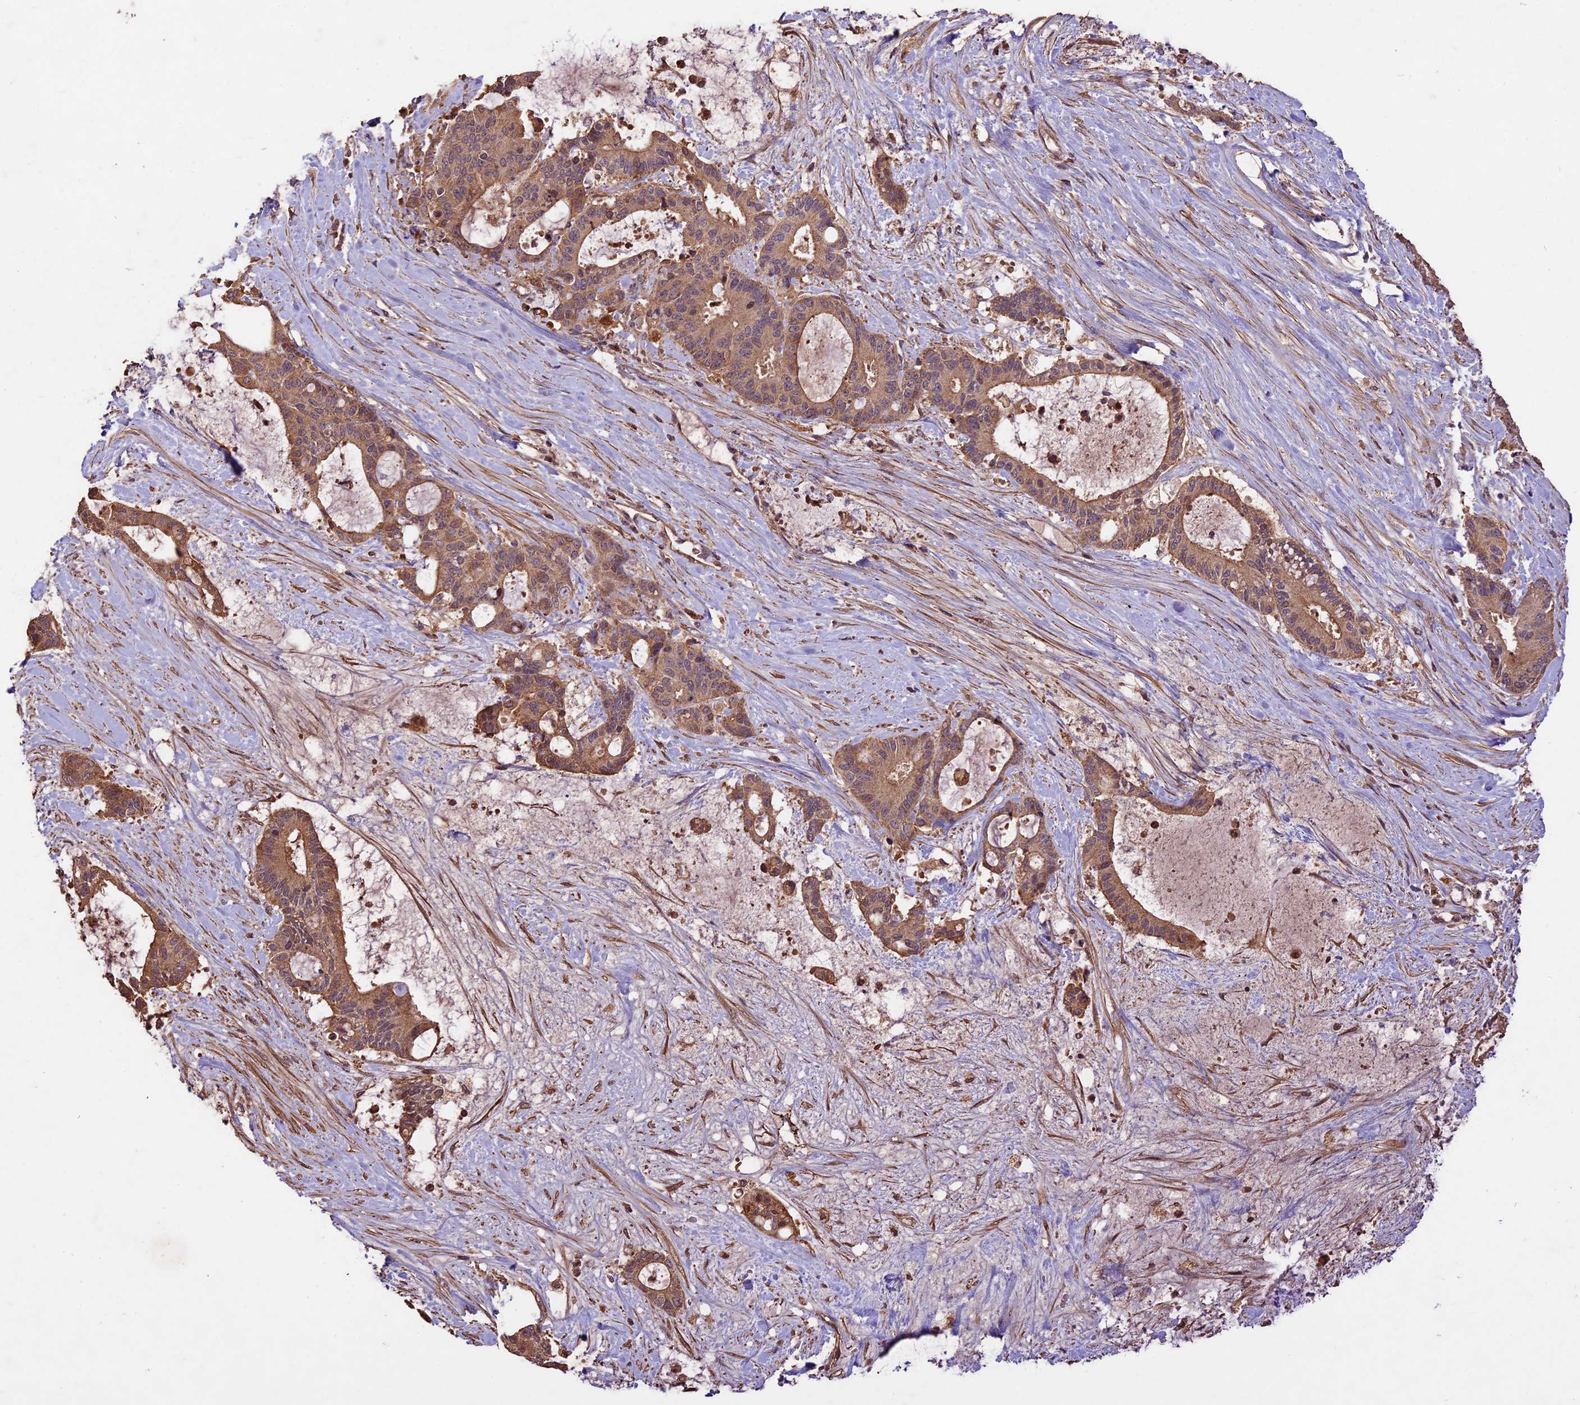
{"staining": {"intensity": "moderate", "quantity": ">75%", "location": "cytoplasmic/membranous"}, "tissue": "liver cancer", "cell_type": "Tumor cells", "image_type": "cancer", "snomed": [{"axis": "morphology", "description": "Normal tissue, NOS"}, {"axis": "morphology", "description": "Cholangiocarcinoma"}, {"axis": "topography", "description": "Liver"}, {"axis": "topography", "description": "Peripheral nerve tissue"}], "caption": "Cholangiocarcinoma (liver) stained with IHC shows moderate cytoplasmic/membranous positivity in about >75% of tumor cells.", "gene": "CRLF1", "patient": {"sex": "female", "age": 73}}